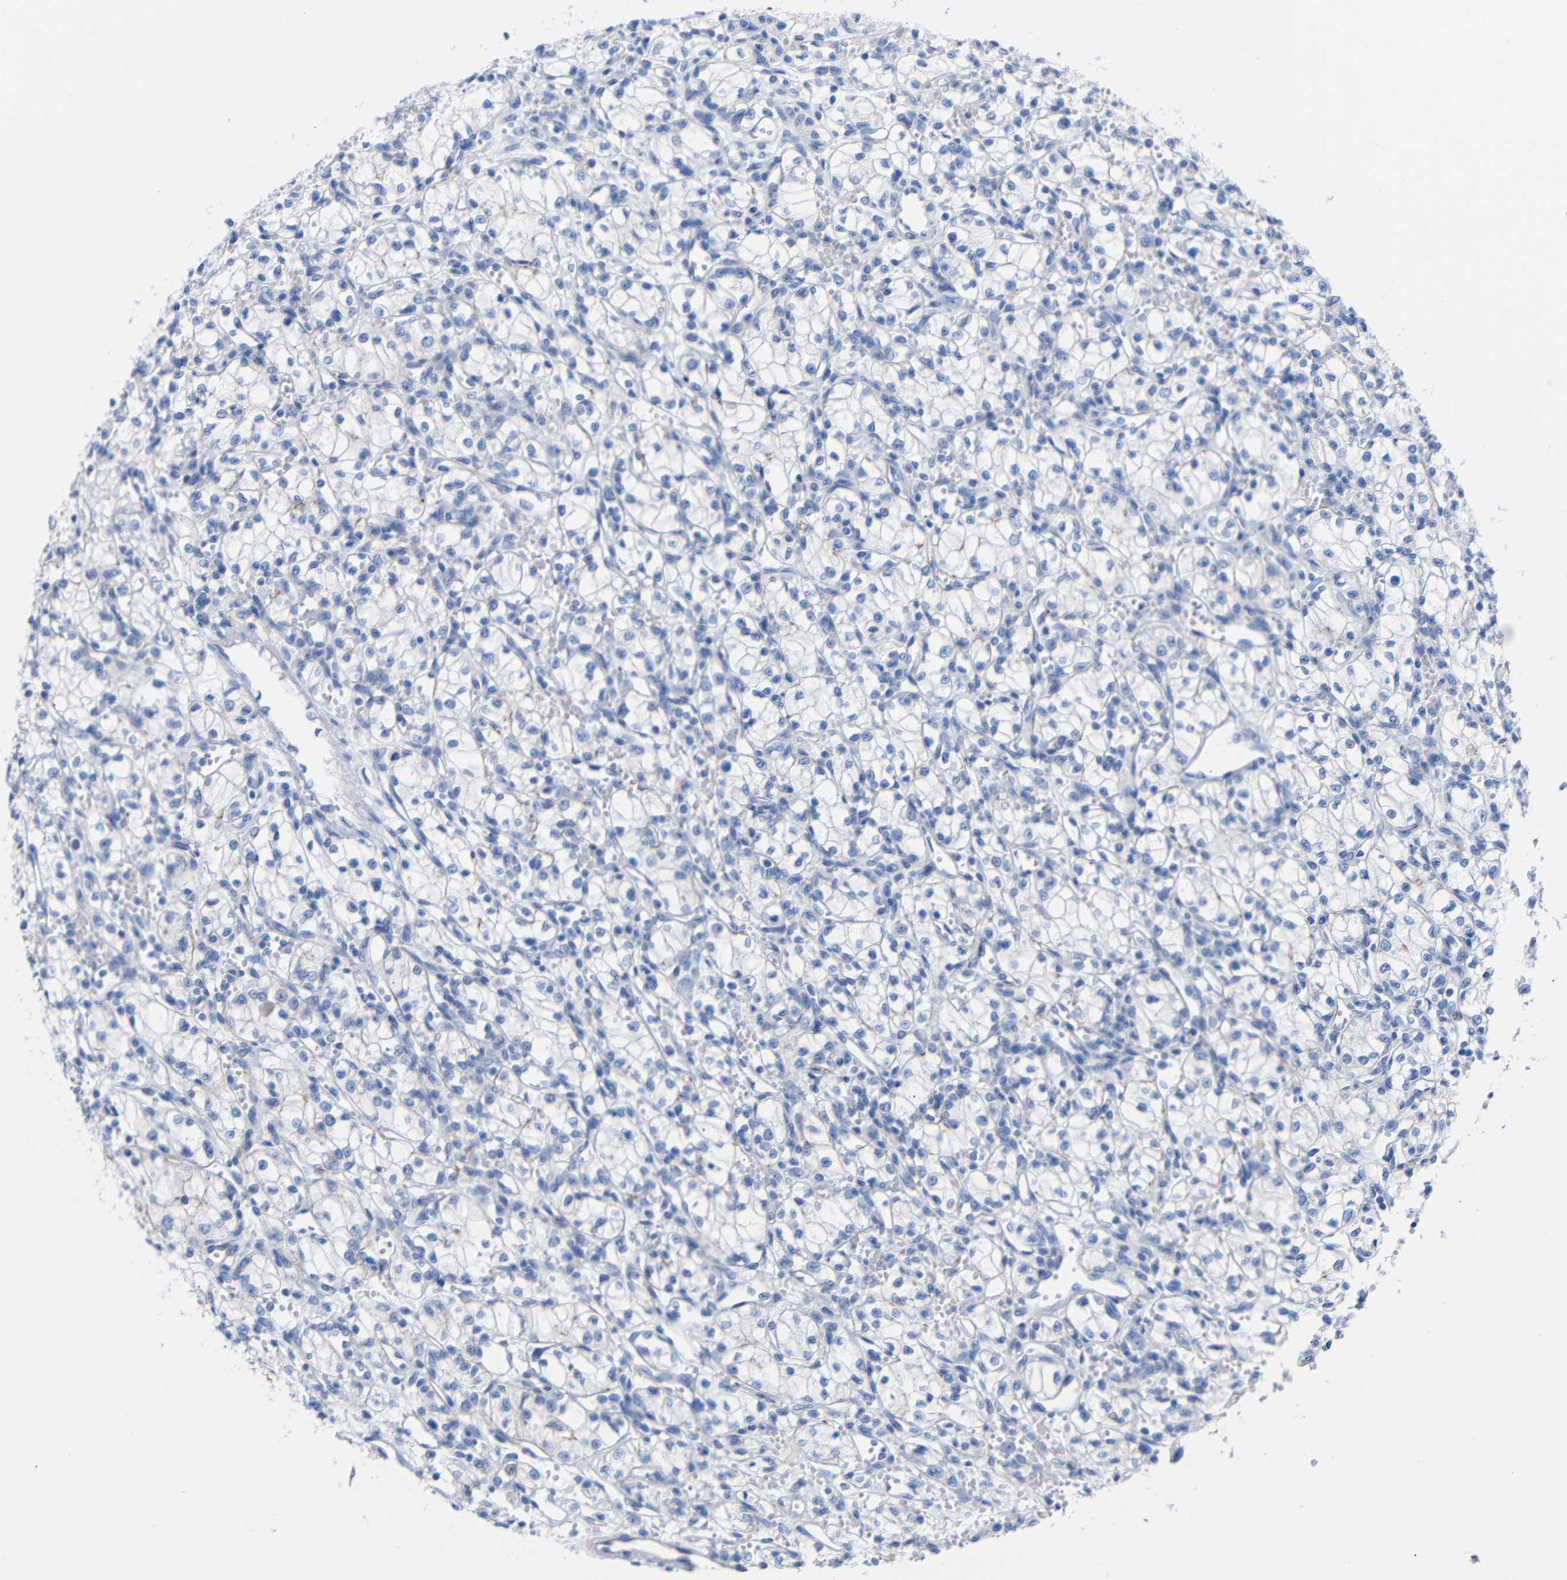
{"staining": {"intensity": "negative", "quantity": "none", "location": "none"}, "tissue": "renal cancer", "cell_type": "Tumor cells", "image_type": "cancer", "snomed": [{"axis": "morphology", "description": "Normal tissue, NOS"}, {"axis": "morphology", "description": "Adenocarcinoma, NOS"}, {"axis": "topography", "description": "Kidney"}], "caption": "Immunohistochemistry (IHC) of human renal cancer exhibits no expression in tumor cells.", "gene": "CGNL1", "patient": {"sex": "male", "age": 59}}